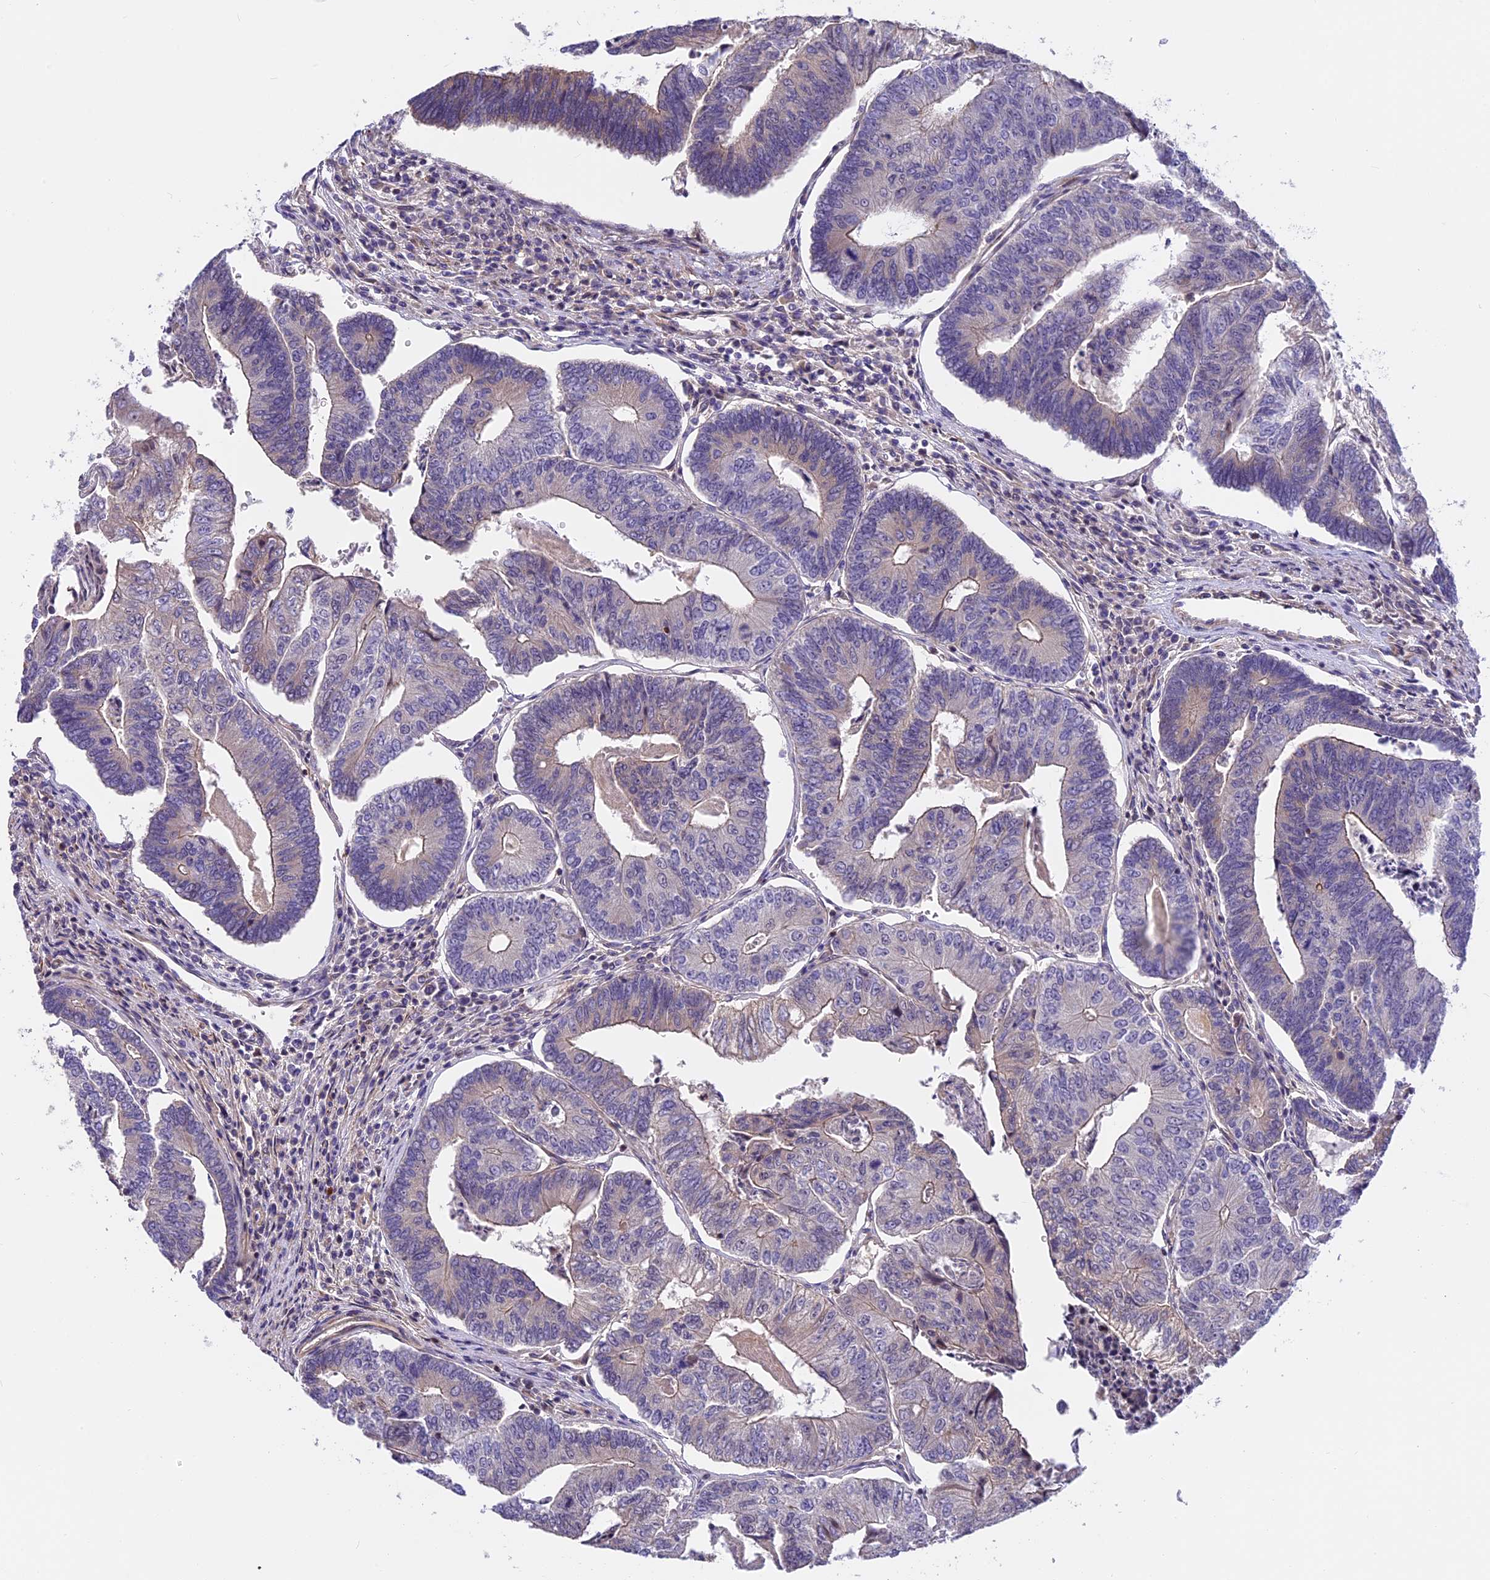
{"staining": {"intensity": "moderate", "quantity": "<25%", "location": "cytoplasmic/membranous"}, "tissue": "colorectal cancer", "cell_type": "Tumor cells", "image_type": "cancer", "snomed": [{"axis": "morphology", "description": "Adenocarcinoma, NOS"}, {"axis": "topography", "description": "Colon"}], "caption": "Colorectal cancer (adenocarcinoma) stained for a protein reveals moderate cytoplasmic/membranous positivity in tumor cells. (DAB IHC, brown staining for protein, blue staining for nuclei).", "gene": "FAM98C", "patient": {"sex": "female", "age": 67}}